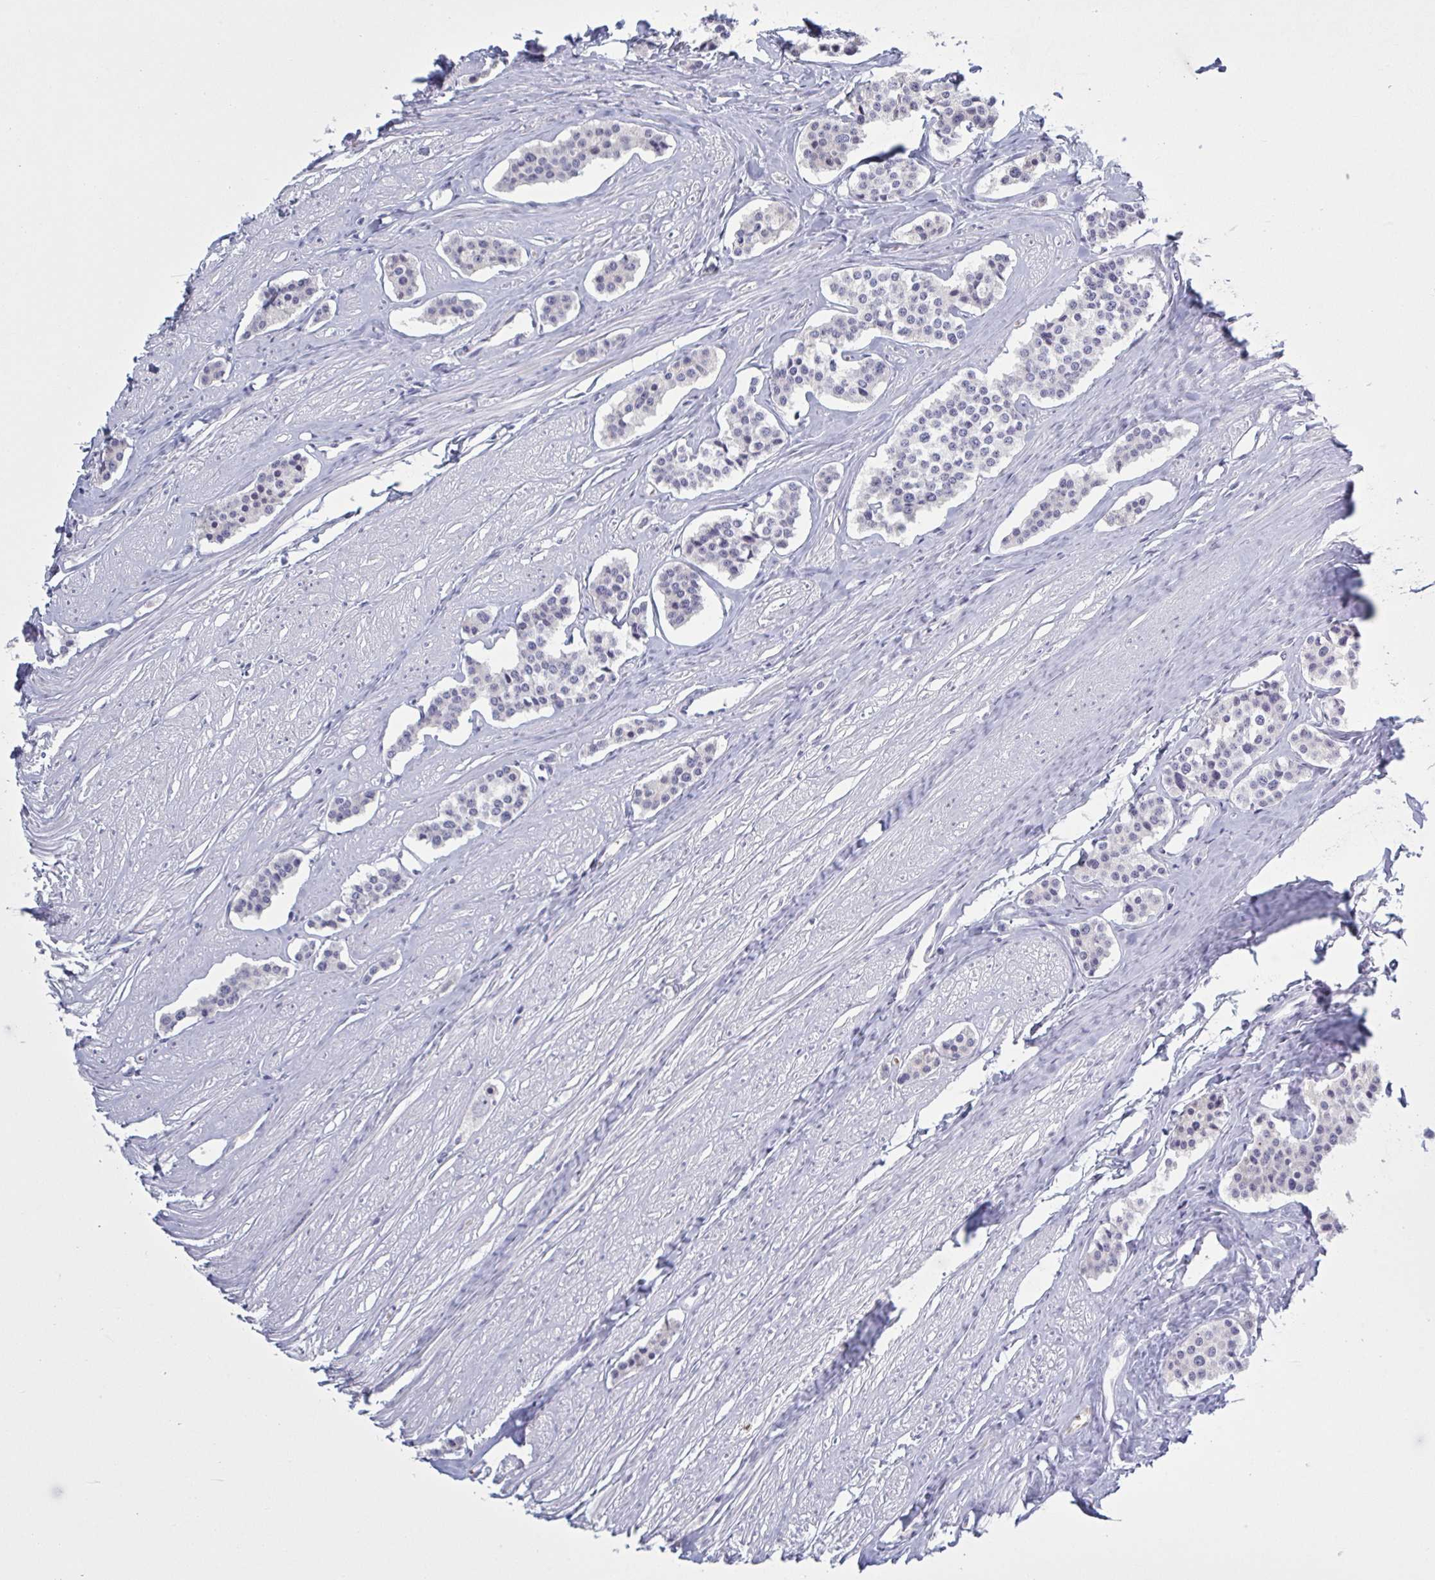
{"staining": {"intensity": "negative", "quantity": "none", "location": "none"}, "tissue": "carcinoid", "cell_type": "Tumor cells", "image_type": "cancer", "snomed": [{"axis": "morphology", "description": "Carcinoid, malignant, NOS"}, {"axis": "topography", "description": "Small intestine"}], "caption": "Histopathology image shows no protein expression in tumor cells of malignant carcinoid tissue. Brightfield microscopy of IHC stained with DAB (3,3'-diaminobenzidine) (brown) and hematoxylin (blue), captured at high magnification.", "gene": "HSD11B2", "patient": {"sex": "male", "age": 60}}